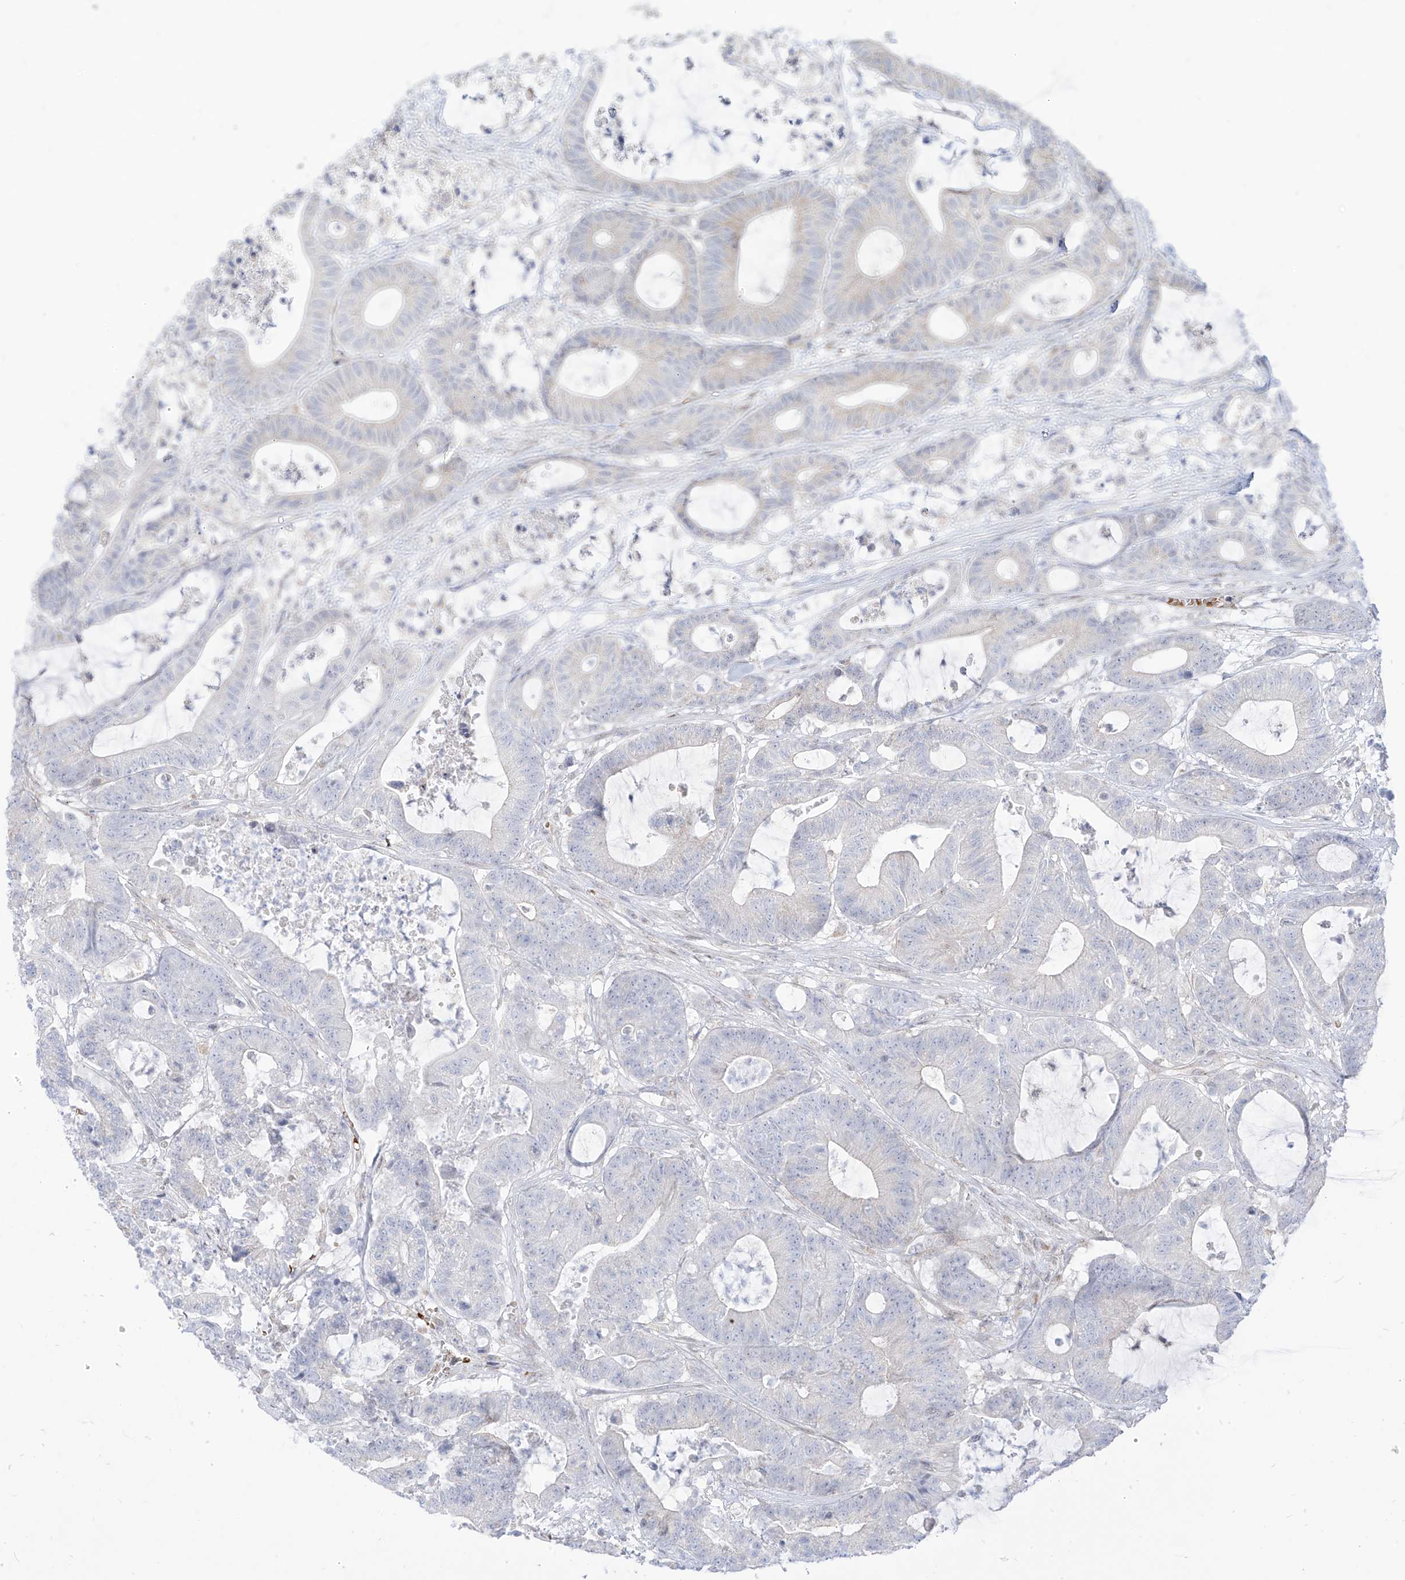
{"staining": {"intensity": "negative", "quantity": "none", "location": "none"}, "tissue": "colorectal cancer", "cell_type": "Tumor cells", "image_type": "cancer", "snomed": [{"axis": "morphology", "description": "Adenocarcinoma, NOS"}, {"axis": "topography", "description": "Colon"}], "caption": "IHC photomicrograph of human adenocarcinoma (colorectal) stained for a protein (brown), which displays no staining in tumor cells.", "gene": "ARHGEF40", "patient": {"sex": "female", "age": 84}}